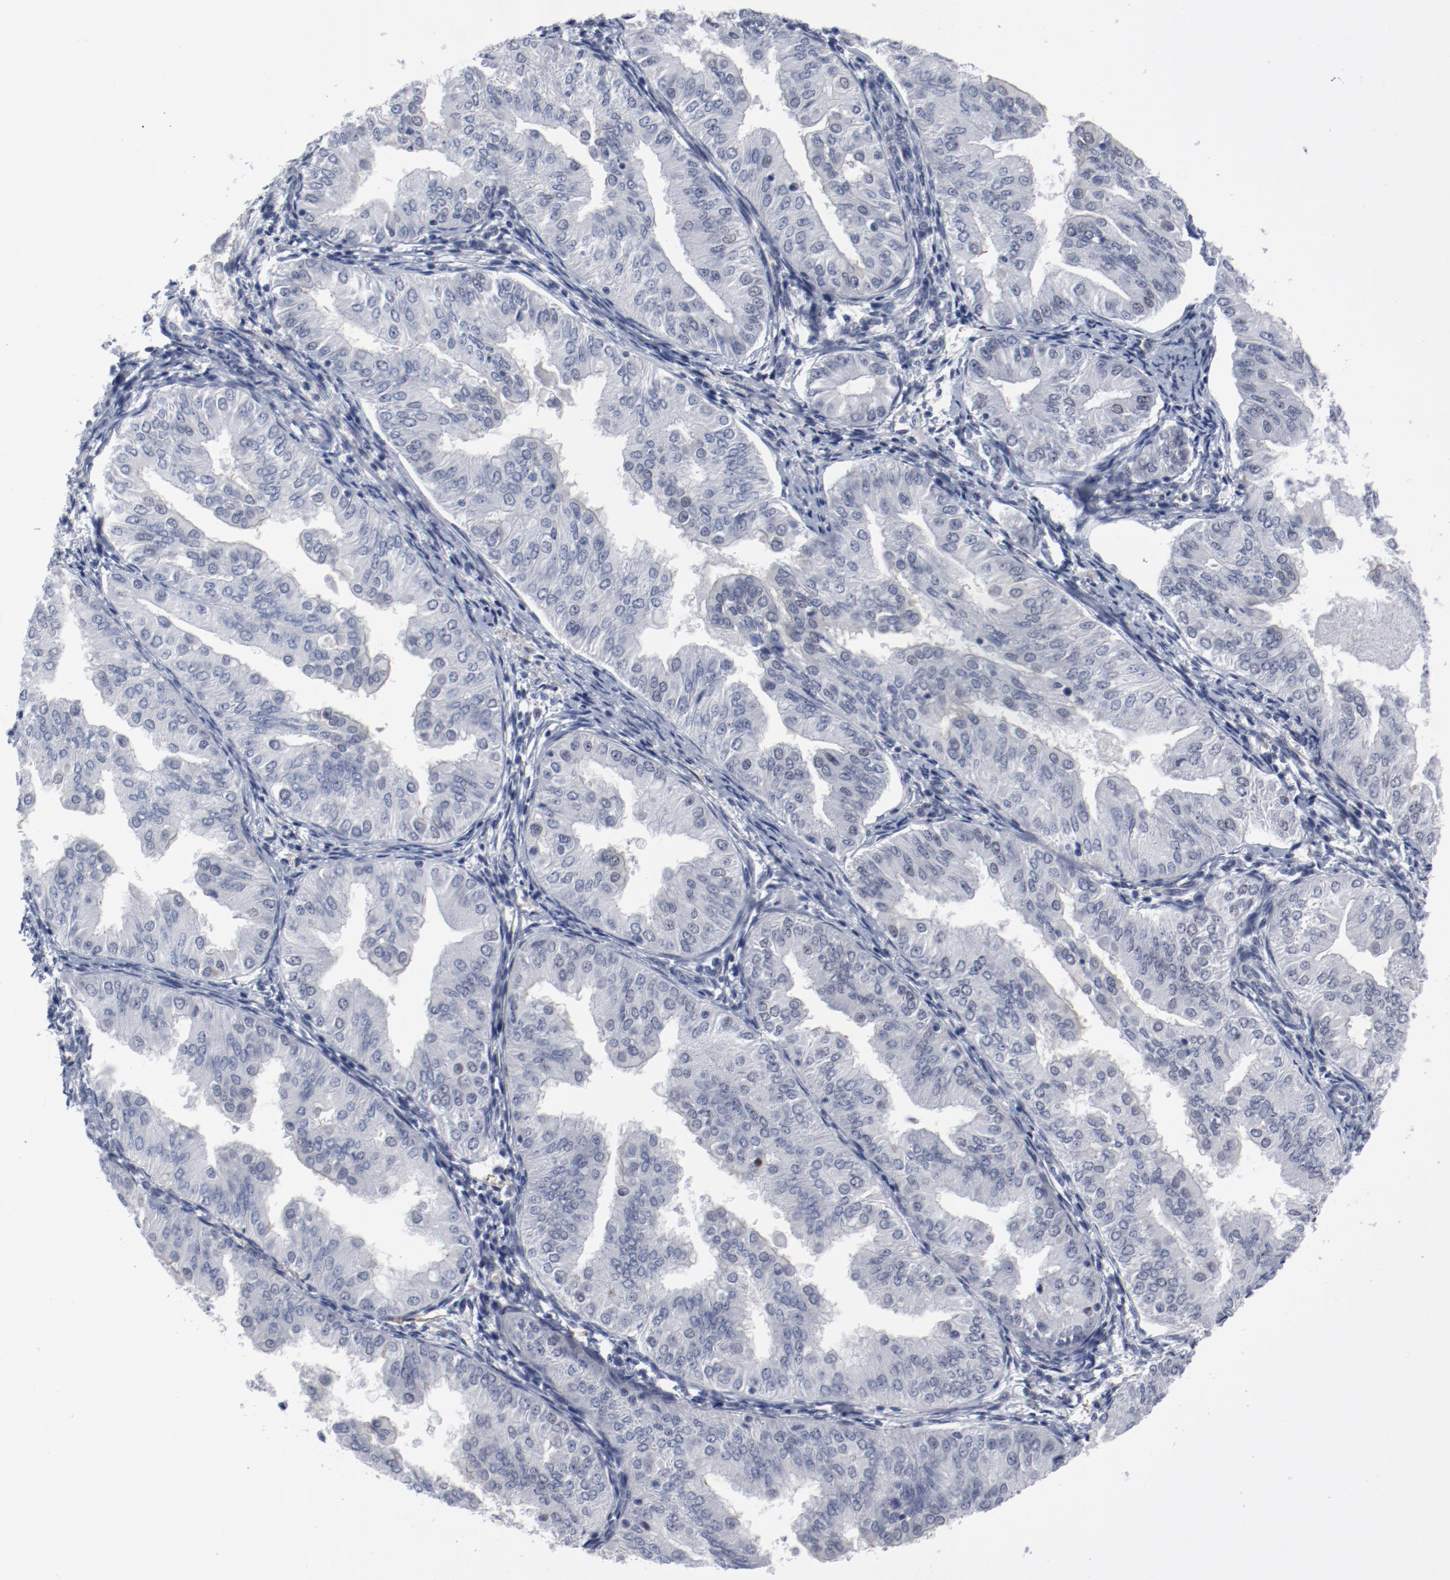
{"staining": {"intensity": "negative", "quantity": "none", "location": "none"}, "tissue": "endometrial cancer", "cell_type": "Tumor cells", "image_type": "cancer", "snomed": [{"axis": "morphology", "description": "Adenocarcinoma, NOS"}, {"axis": "topography", "description": "Endometrium"}], "caption": "Endometrial adenocarcinoma was stained to show a protein in brown. There is no significant positivity in tumor cells.", "gene": "ANKLE2", "patient": {"sex": "female", "age": 53}}